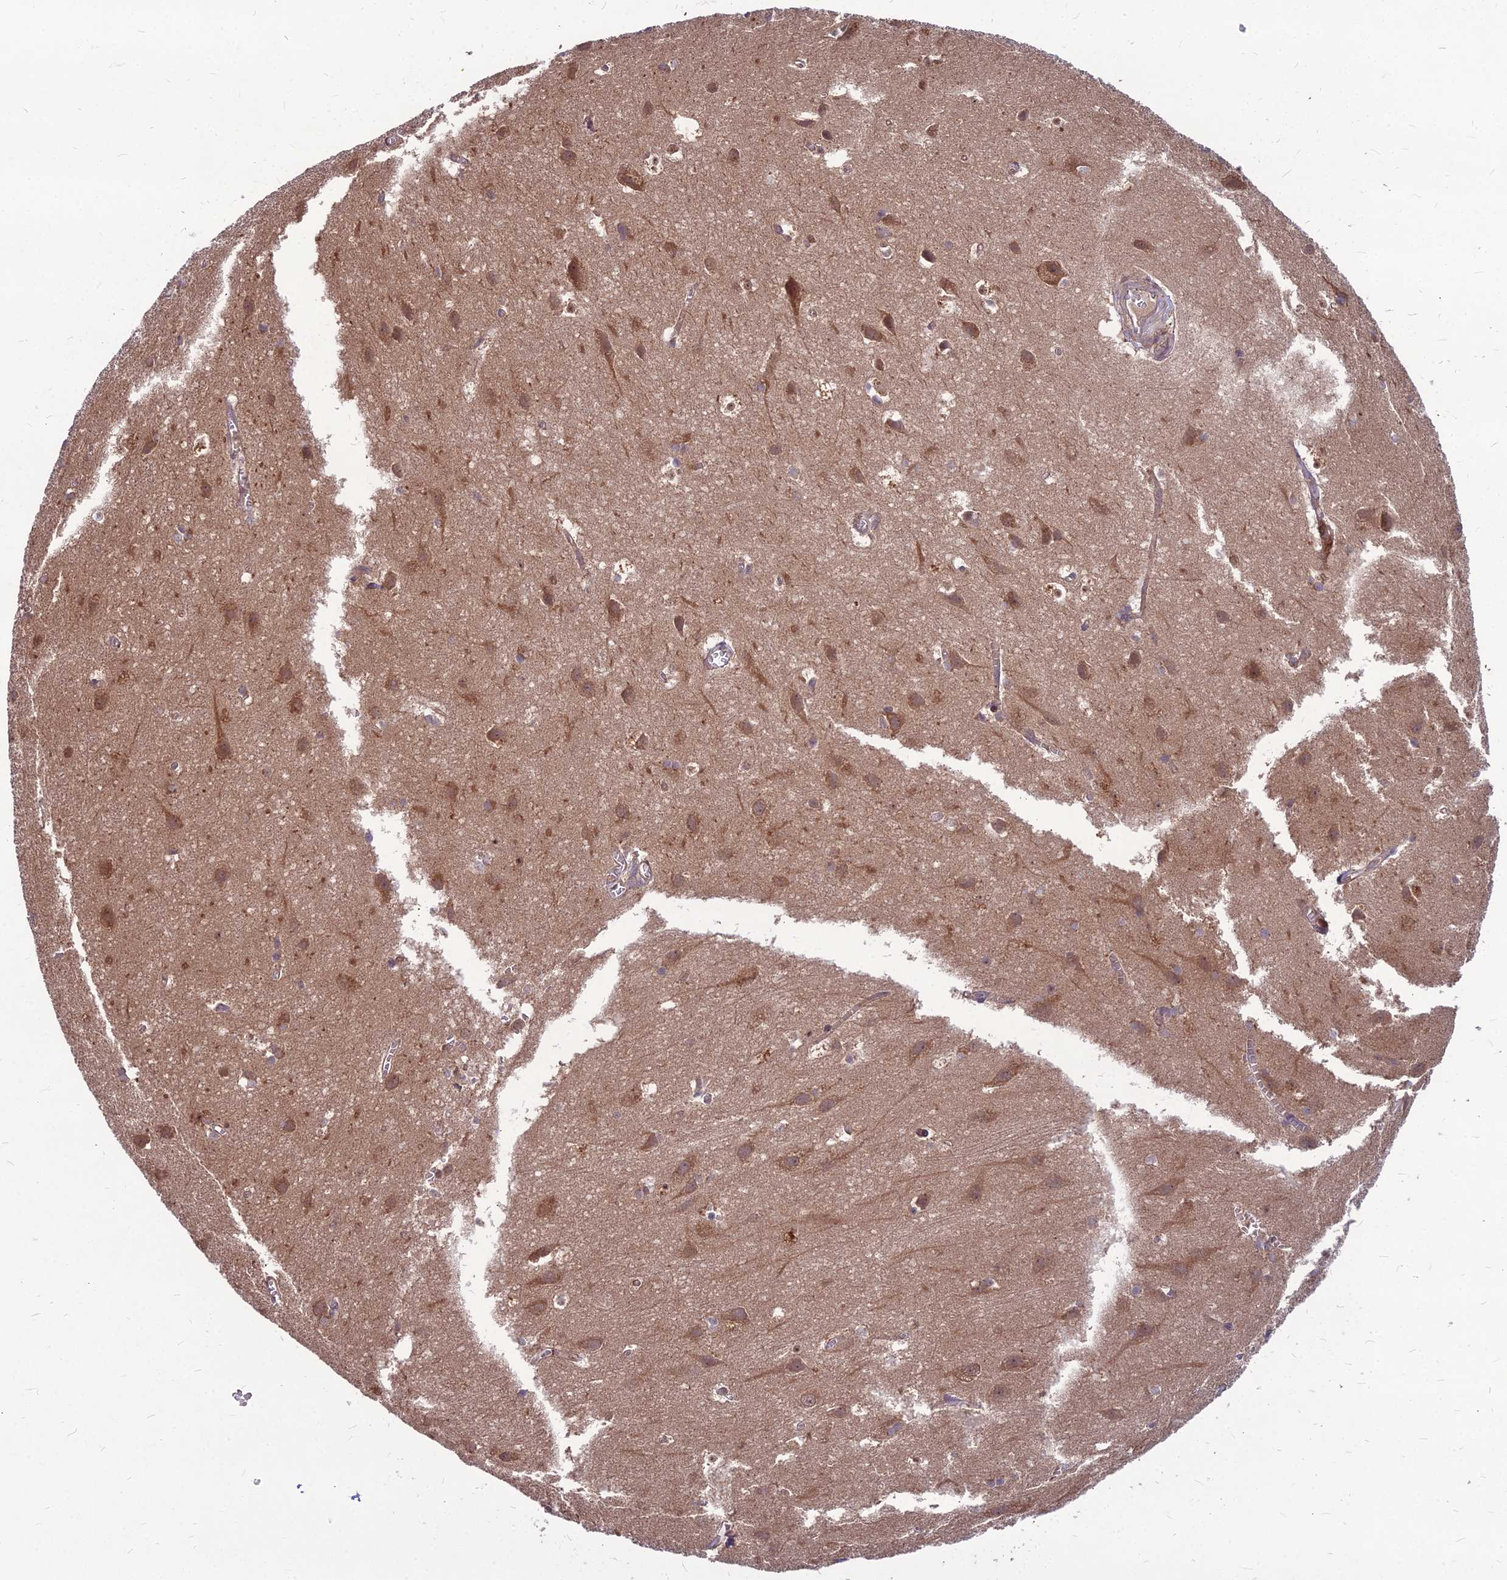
{"staining": {"intensity": "negative", "quantity": "none", "location": "none"}, "tissue": "cerebral cortex", "cell_type": "Endothelial cells", "image_type": "normal", "snomed": [{"axis": "morphology", "description": "Normal tissue, NOS"}, {"axis": "topography", "description": "Cerebral cortex"}], "caption": "A high-resolution histopathology image shows immunohistochemistry staining of unremarkable cerebral cortex, which reveals no significant positivity in endothelial cells.", "gene": "MFSD8", "patient": {"sex": "male", "age": 54}}